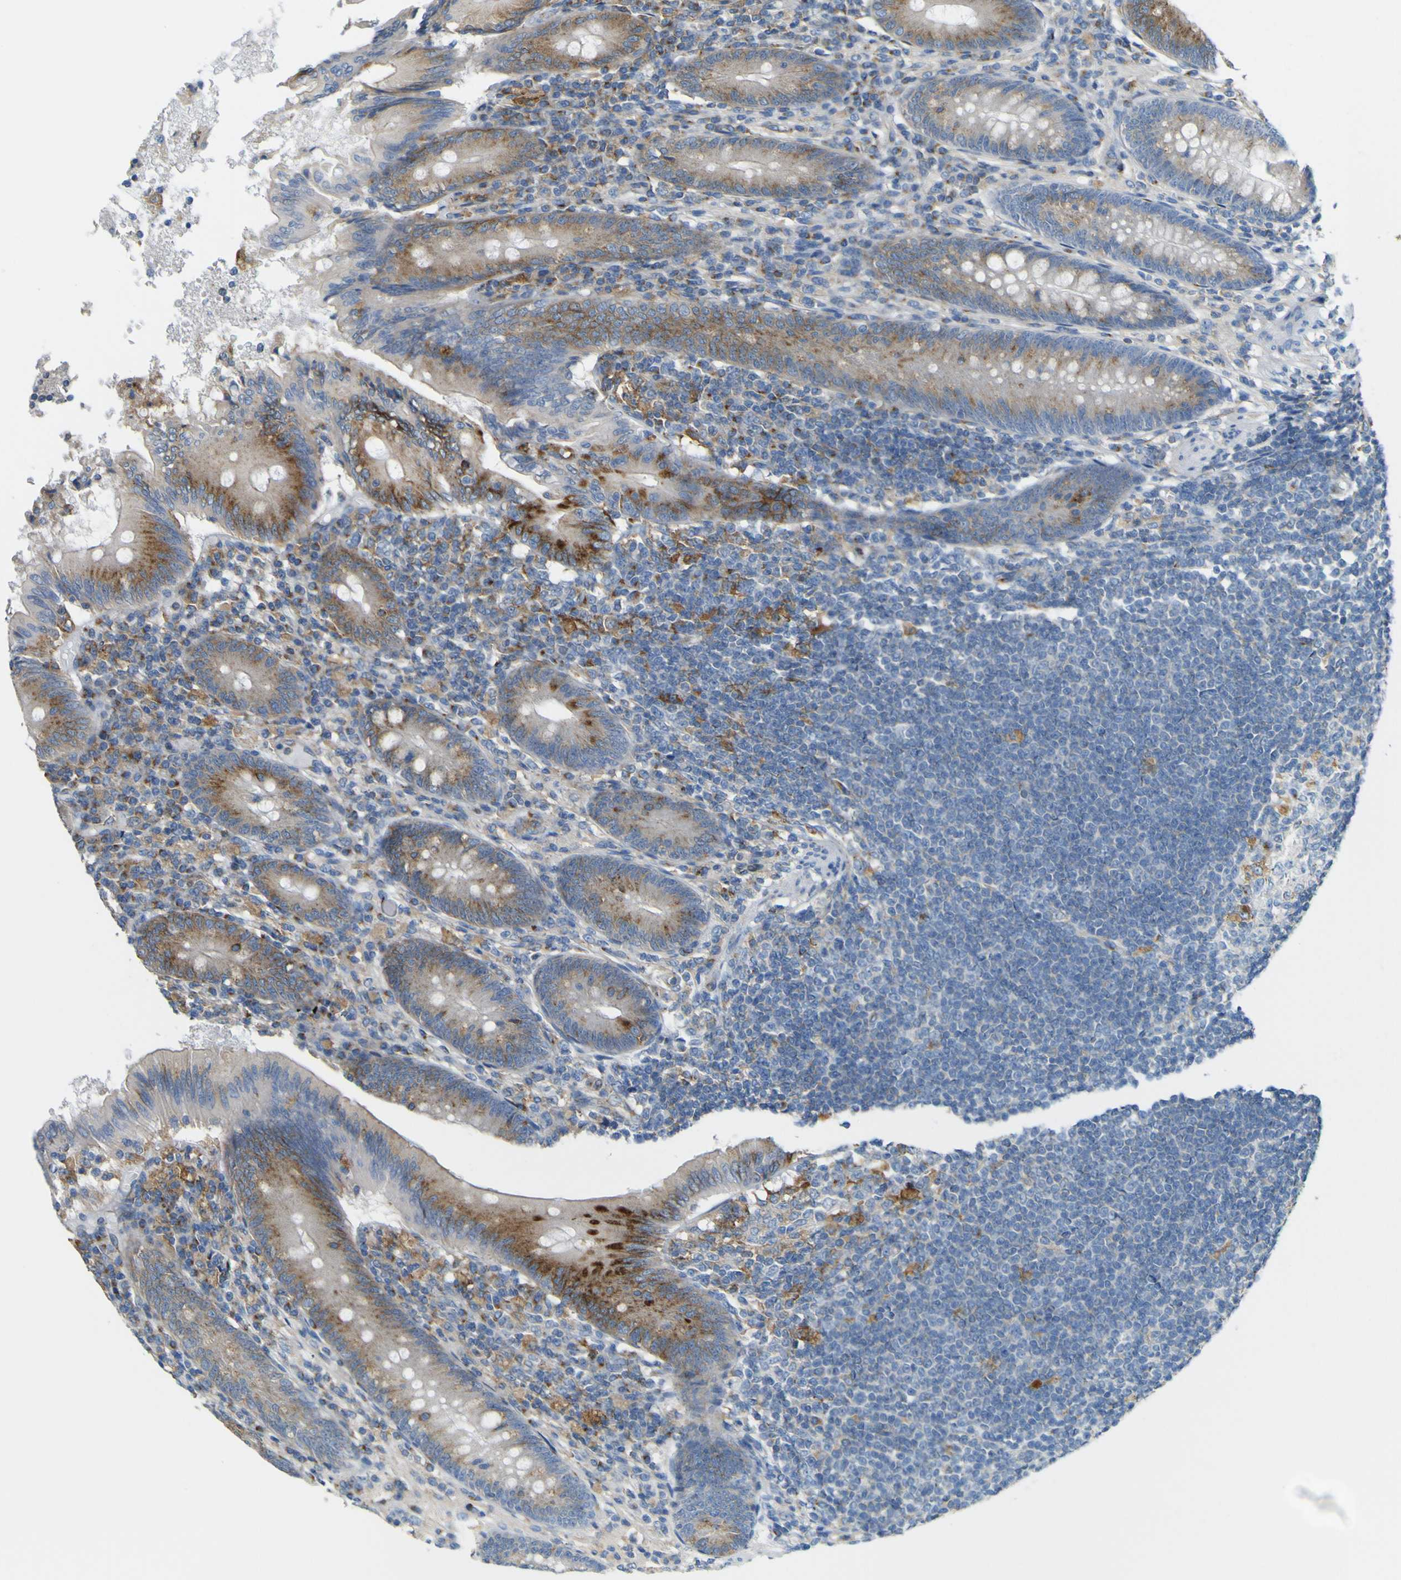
{"staining": {"intensity": "weak", "quantity": "25%-75%", "location": "cytoplasmic/membranous"}, "tissue": "appendix", "cell_type": "Glandular cells", "image_type": "normal", "snomed": [{"axis": "morphology", "description": "Normal tissue, NOS"}, {"axis": "morphology", "description": "Inflammation, NOS"}, {"axis": "topography", "description": "Appendix"}], "caption": "Brown immunohistochemical staining in benign human appendix reveals weak cytoplasmic/membranous staining in about 25%-75% of glandular cells. The protein is stained brown, and the nuclei are stained in blue (DAB (3,3'-diaminobenzidine) IHC with brightfield microscopy, high magnification).", "gene": "IGF2R", "patient": {"sex": "male", "age": 46}}